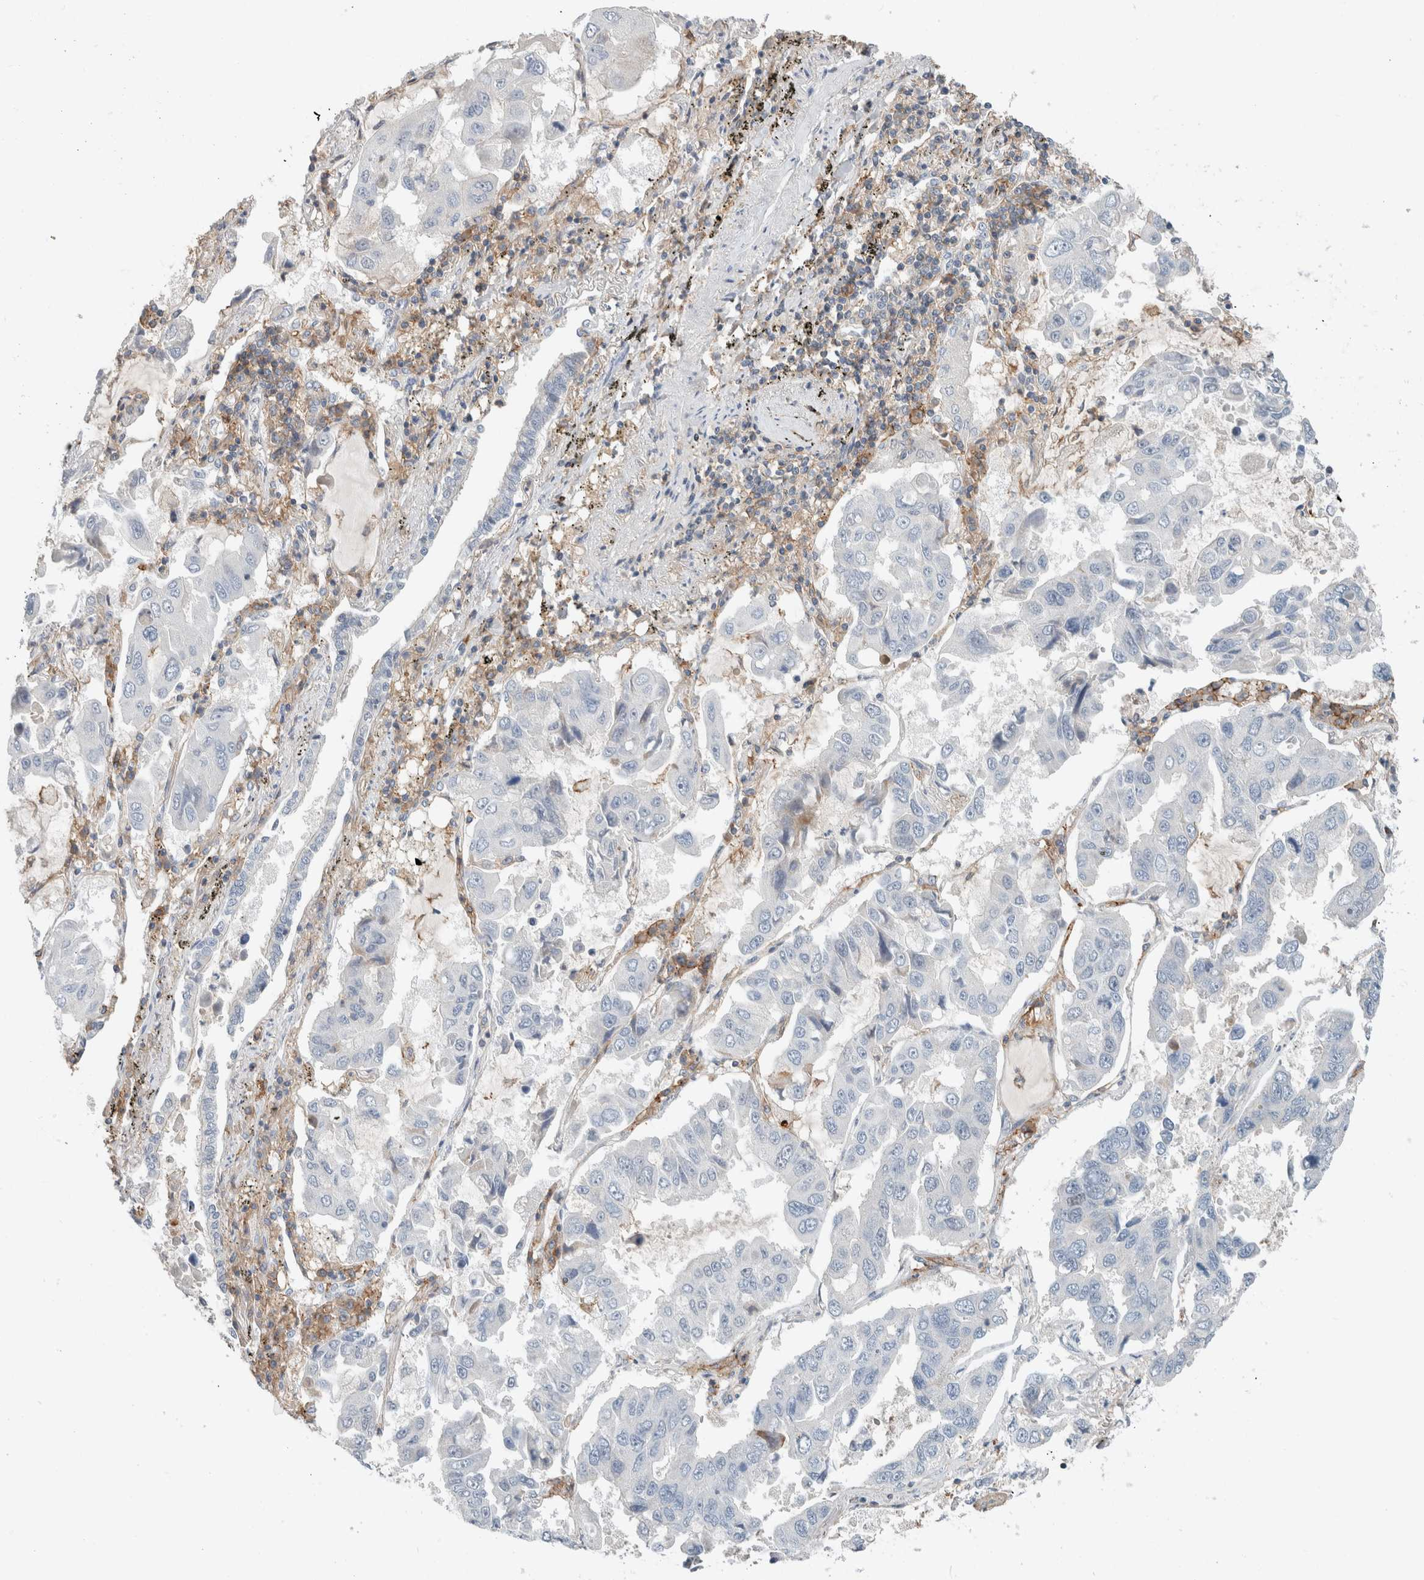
{"staining": {"intensity": "negative", "quantity": "none", "location": "none"}, "tissue": "lung cancer", "cell_type": "Tumor cells", "image_type": "cancer", "snomed": [{"axis": "morphology", "description": "Adenocarcinoma, NOS"}, {"axis": "topography", "description": "Lung"}], "caption": "Micrograph shows no protein expression in tumor cells of lung adenocarcinoma tissue.", "gene": "ERCC6L2", "patient": {"sex": "male", "age": 64}}